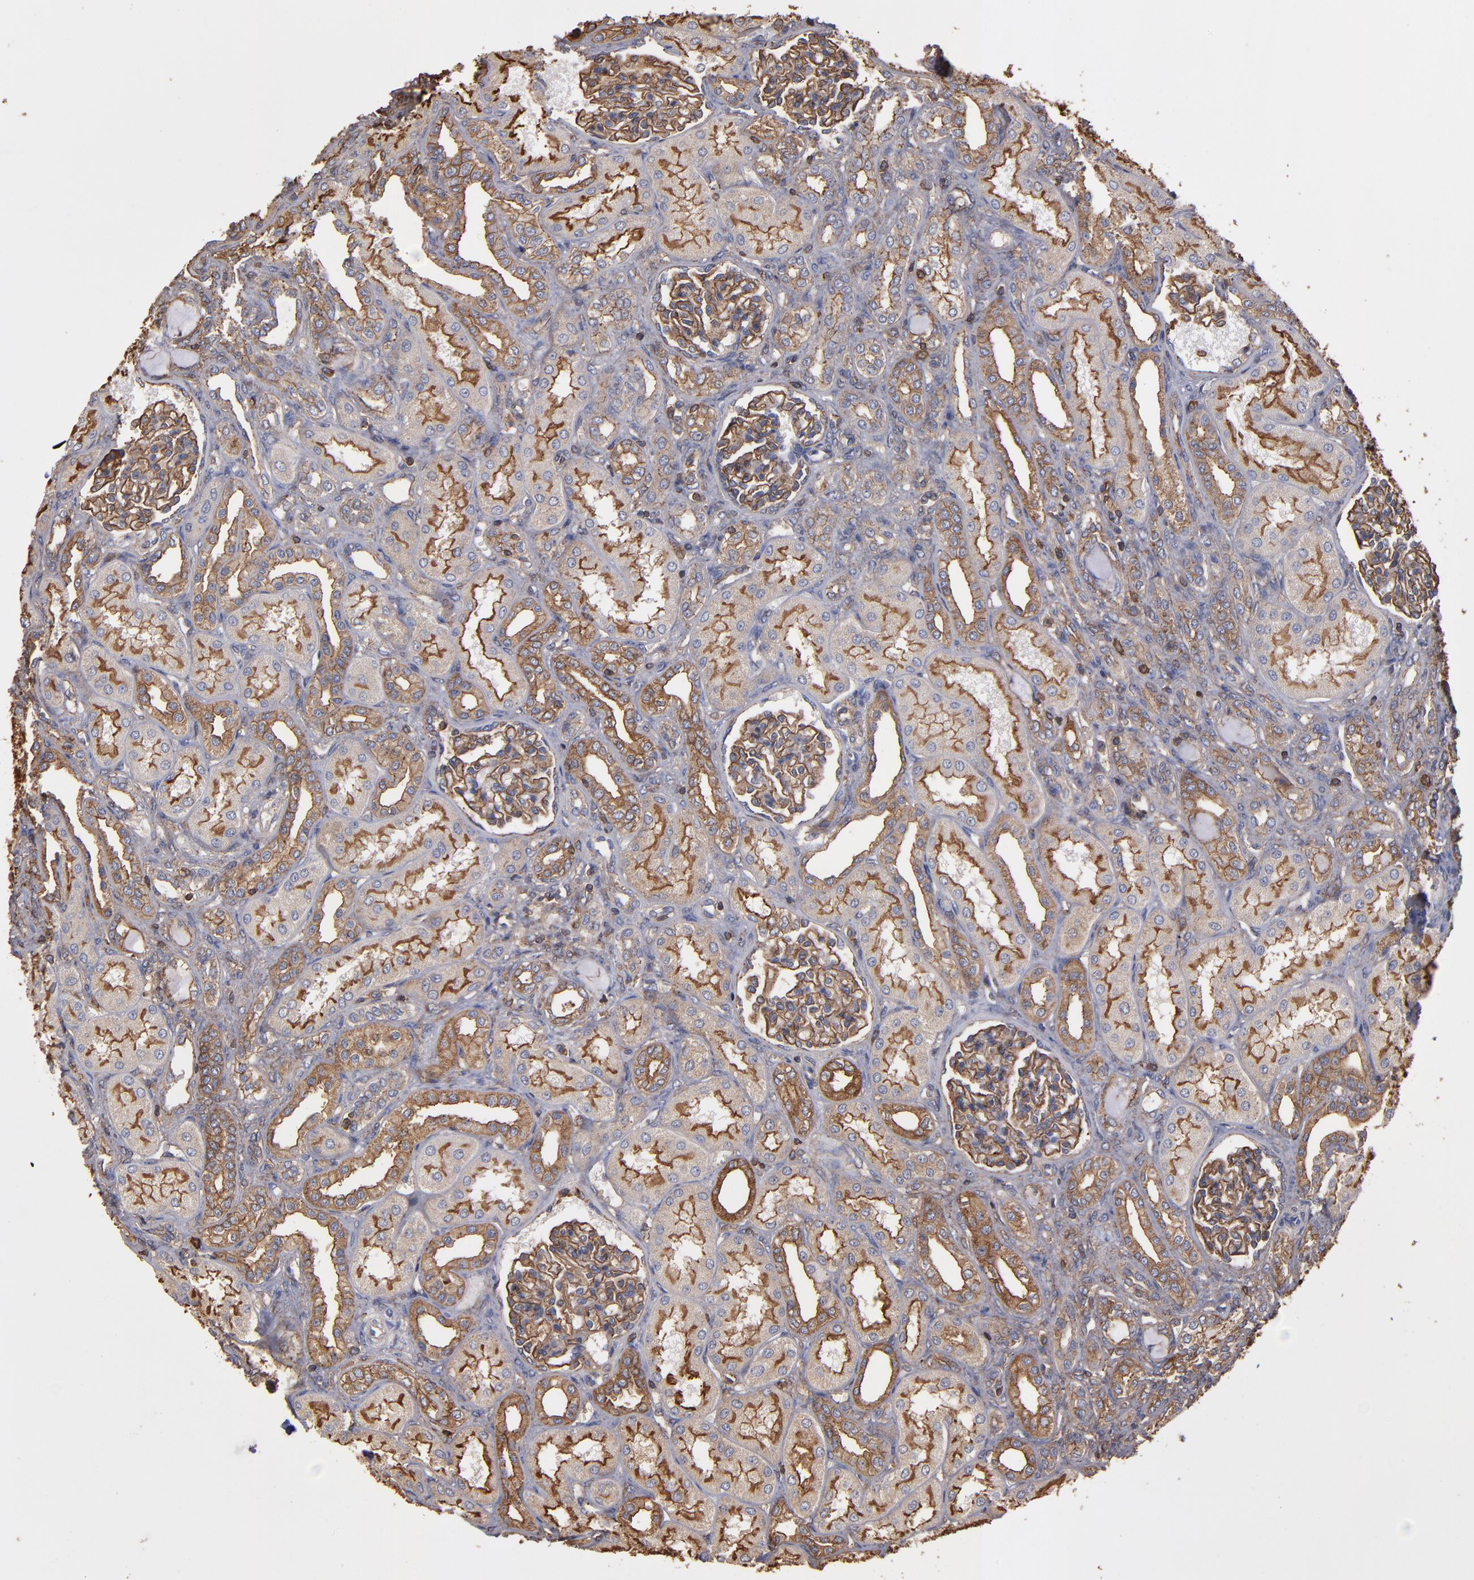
{"staining": {"intensity": "weak", "quantity": ">75%", "location": "cytoplasmic/membranous"}, "tissue": "kidney", "cell_type": "Cells in glomeruli", "image_type": "normal", "snomed": [{"axis": "morphology", "description": "Normal tissue, NOS"}, {"axis": "topography", "description": "Kidney"}], "caption": "Cells in glomeruli reveal low levels of weak cytoplasmic/membranous positivity in about >75% of cells in benign human kidney. (IHC, brightfield microscopy, high magnification).", "gene": "ACTN4", "patient": {"sex": "male", "age": 7}}